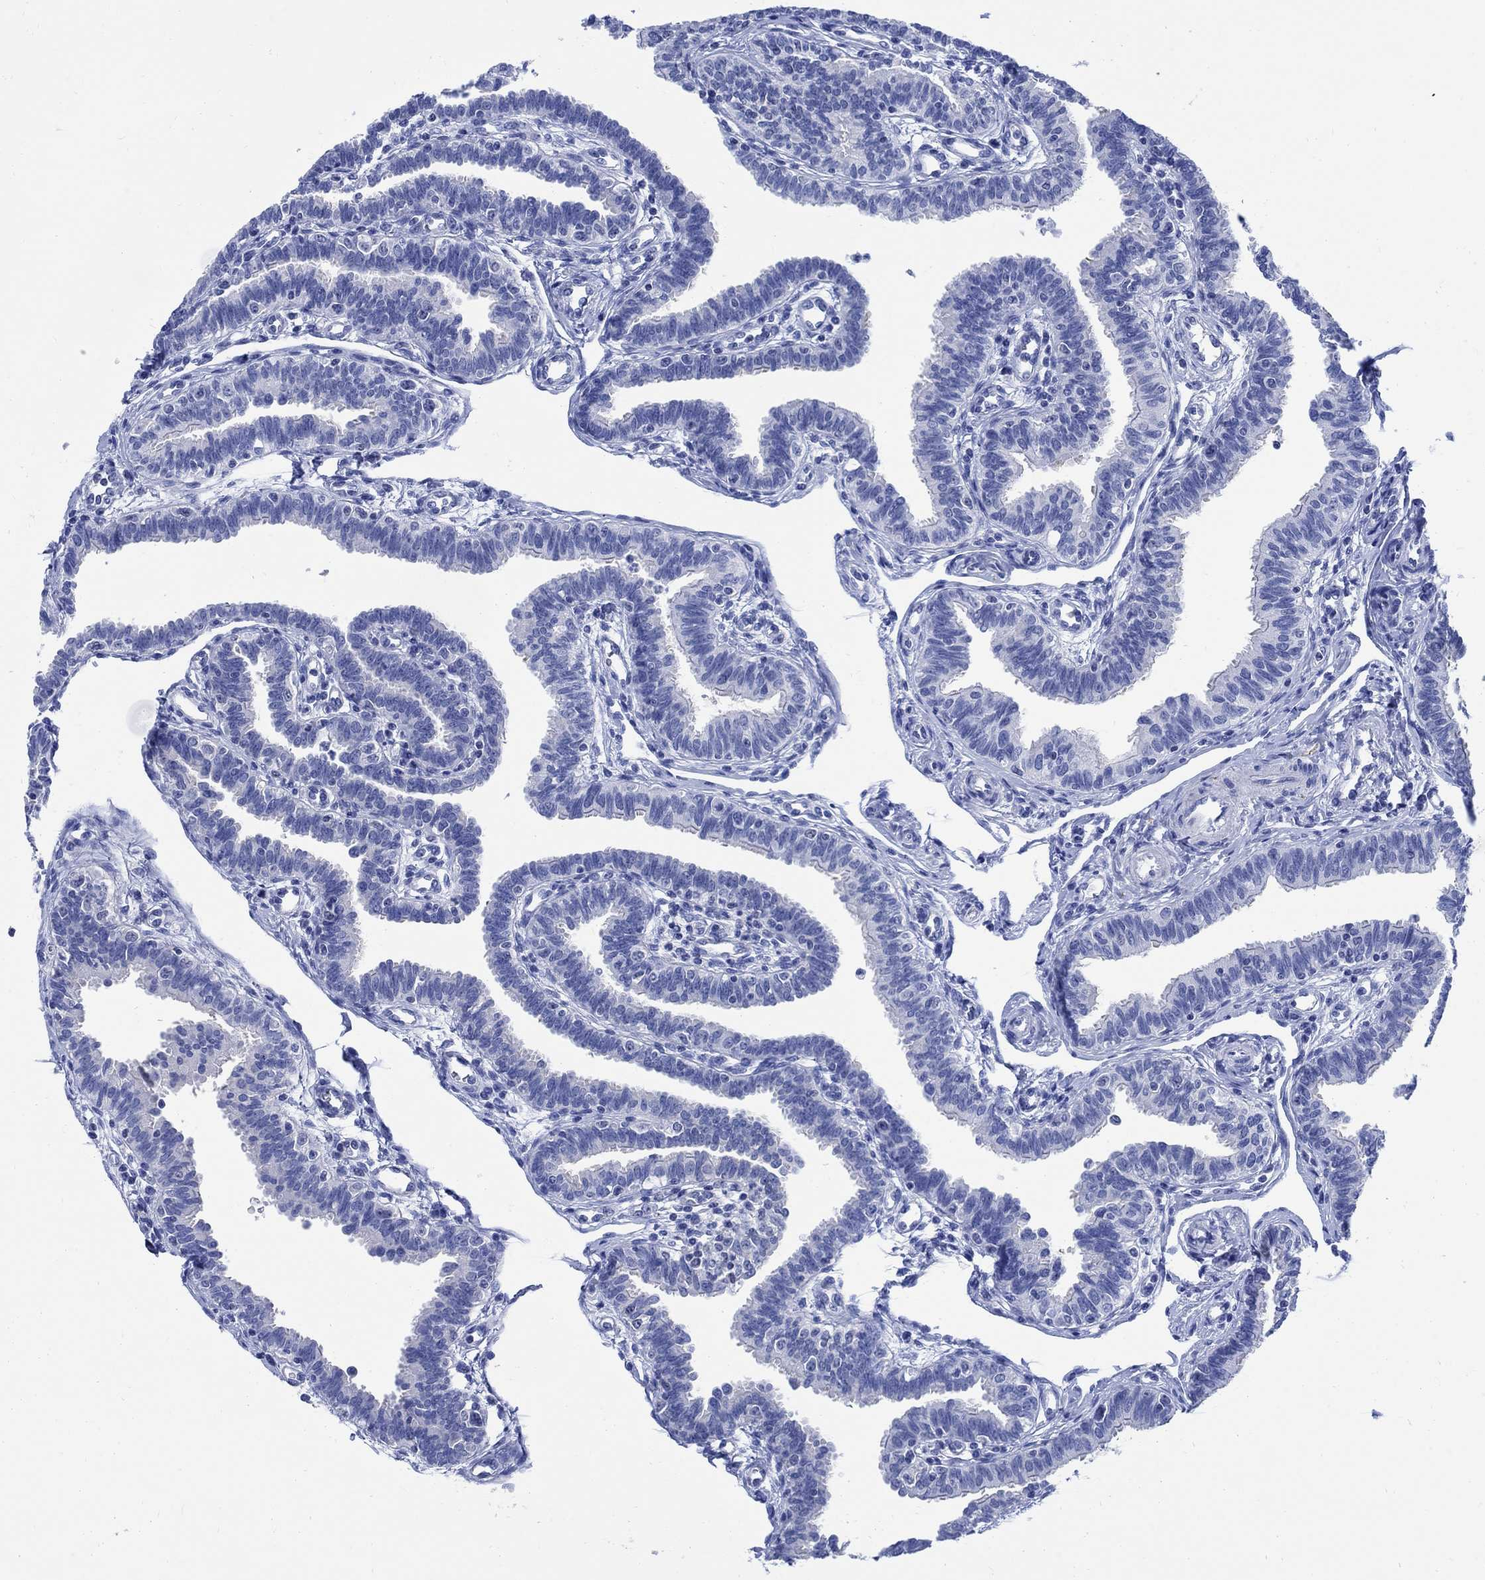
{"staining": {"intensity": "negative", "quantity": "none", "location": "none"}, "tissue": "fallopian tube", "cell_type": "Glandular cells", "image_type": "normal", "snomed": [{"axis": "morphology", "description": "Normal tissue, NOS"}, {"axis": "topography", "description": "Fallopian tube"}], "caption": "The image shows no staining of glandular cells in normal fallopian tube. (Stains: DAB immunohistochemistry (IHC) with hematoxylin counter stain, Microscopy: brightfield microscopy at high magnification).", "gene": "CPLX1", "patient": {"sex": "female", "age": 36}}